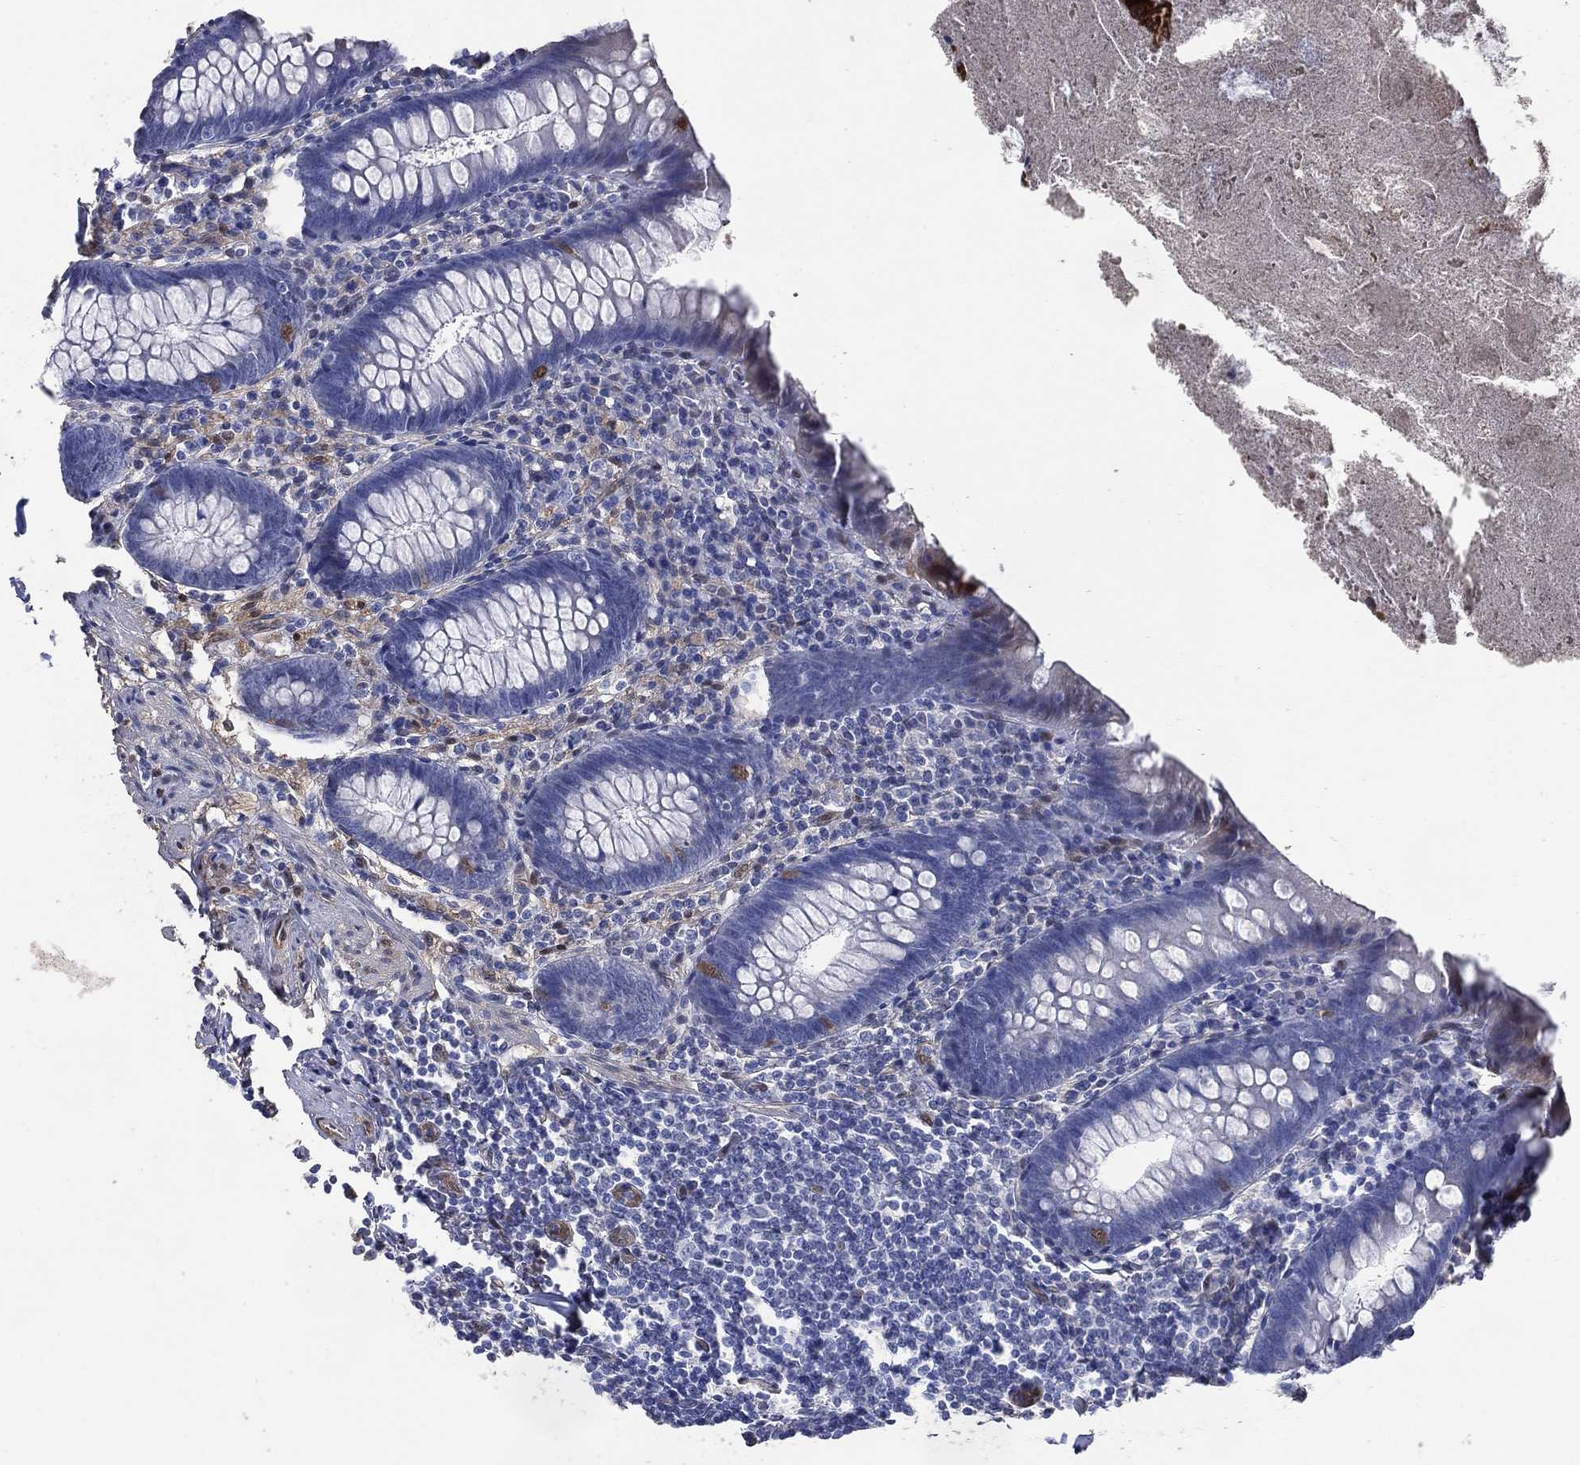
{"staining": {"intensity": "moderate", "quantity": "25%-75%", "location": "cytoplasmic/membranous"}, "tissue": "appendix", "cell_type": "Glandular cells", "image_type": "normal", "snomed": [{"axis": "morphology", "description": "Normal tissue, NOS"}, {"axis": "topography", "description": "Appendix"}], "caption": "Immunohistochemical staining of unremarkable appendix displays moderate cytoplasmic/membranous protein positivity in about 25%-75% of glandular cells.", "gene": "AK1", "patient": {"sex": "male", "age": 47}}